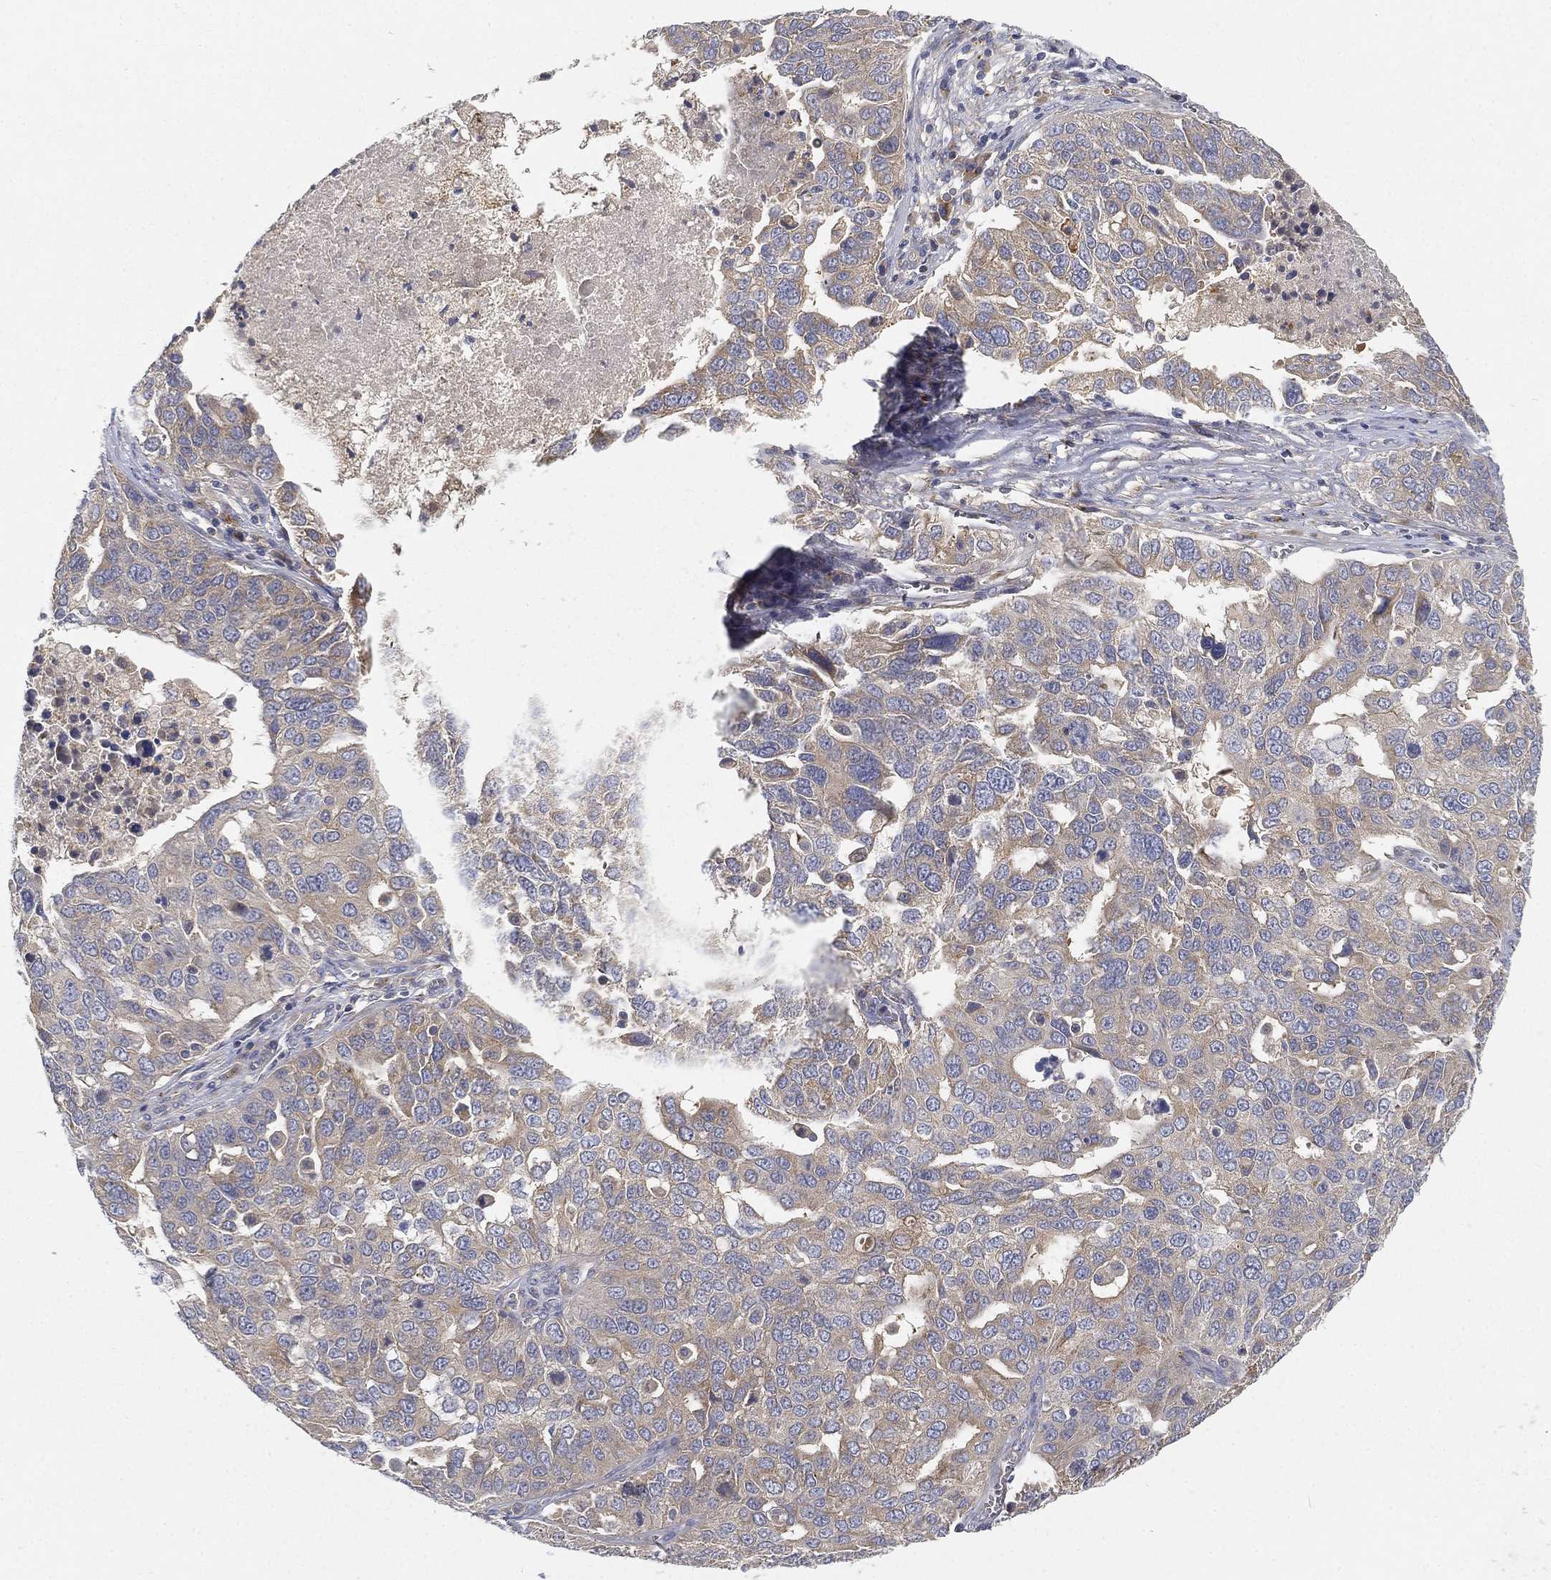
{"staining": {"intensity": "weak", "quantity": "<25%", "location": "cytoplasmic/membranous"}, "tissue": "ovarian cancer", "cell_type": "Tumor cells", "image_type": "cancer", "snomed": [{"axis": "morphology", "description": "Carcinoma, endometroid"}, {"axis": "topography", "description": "Soft tissue"}, {"axis": "topography", "description": "Ovary"}], "caption": "Immunohistochemistry (IHC) histopathology image of neoplastic tissue: ovarian endometroid carcinoma stained with DAB reveals no significant protein positivity in tumor cells. (DAB (3,3'-diaminobenzidine) immunohistochemistry (IHC) with hematoxylin counter stain).", "gene": "CTSL", "patient": {"sex": "female", "age": 52}}